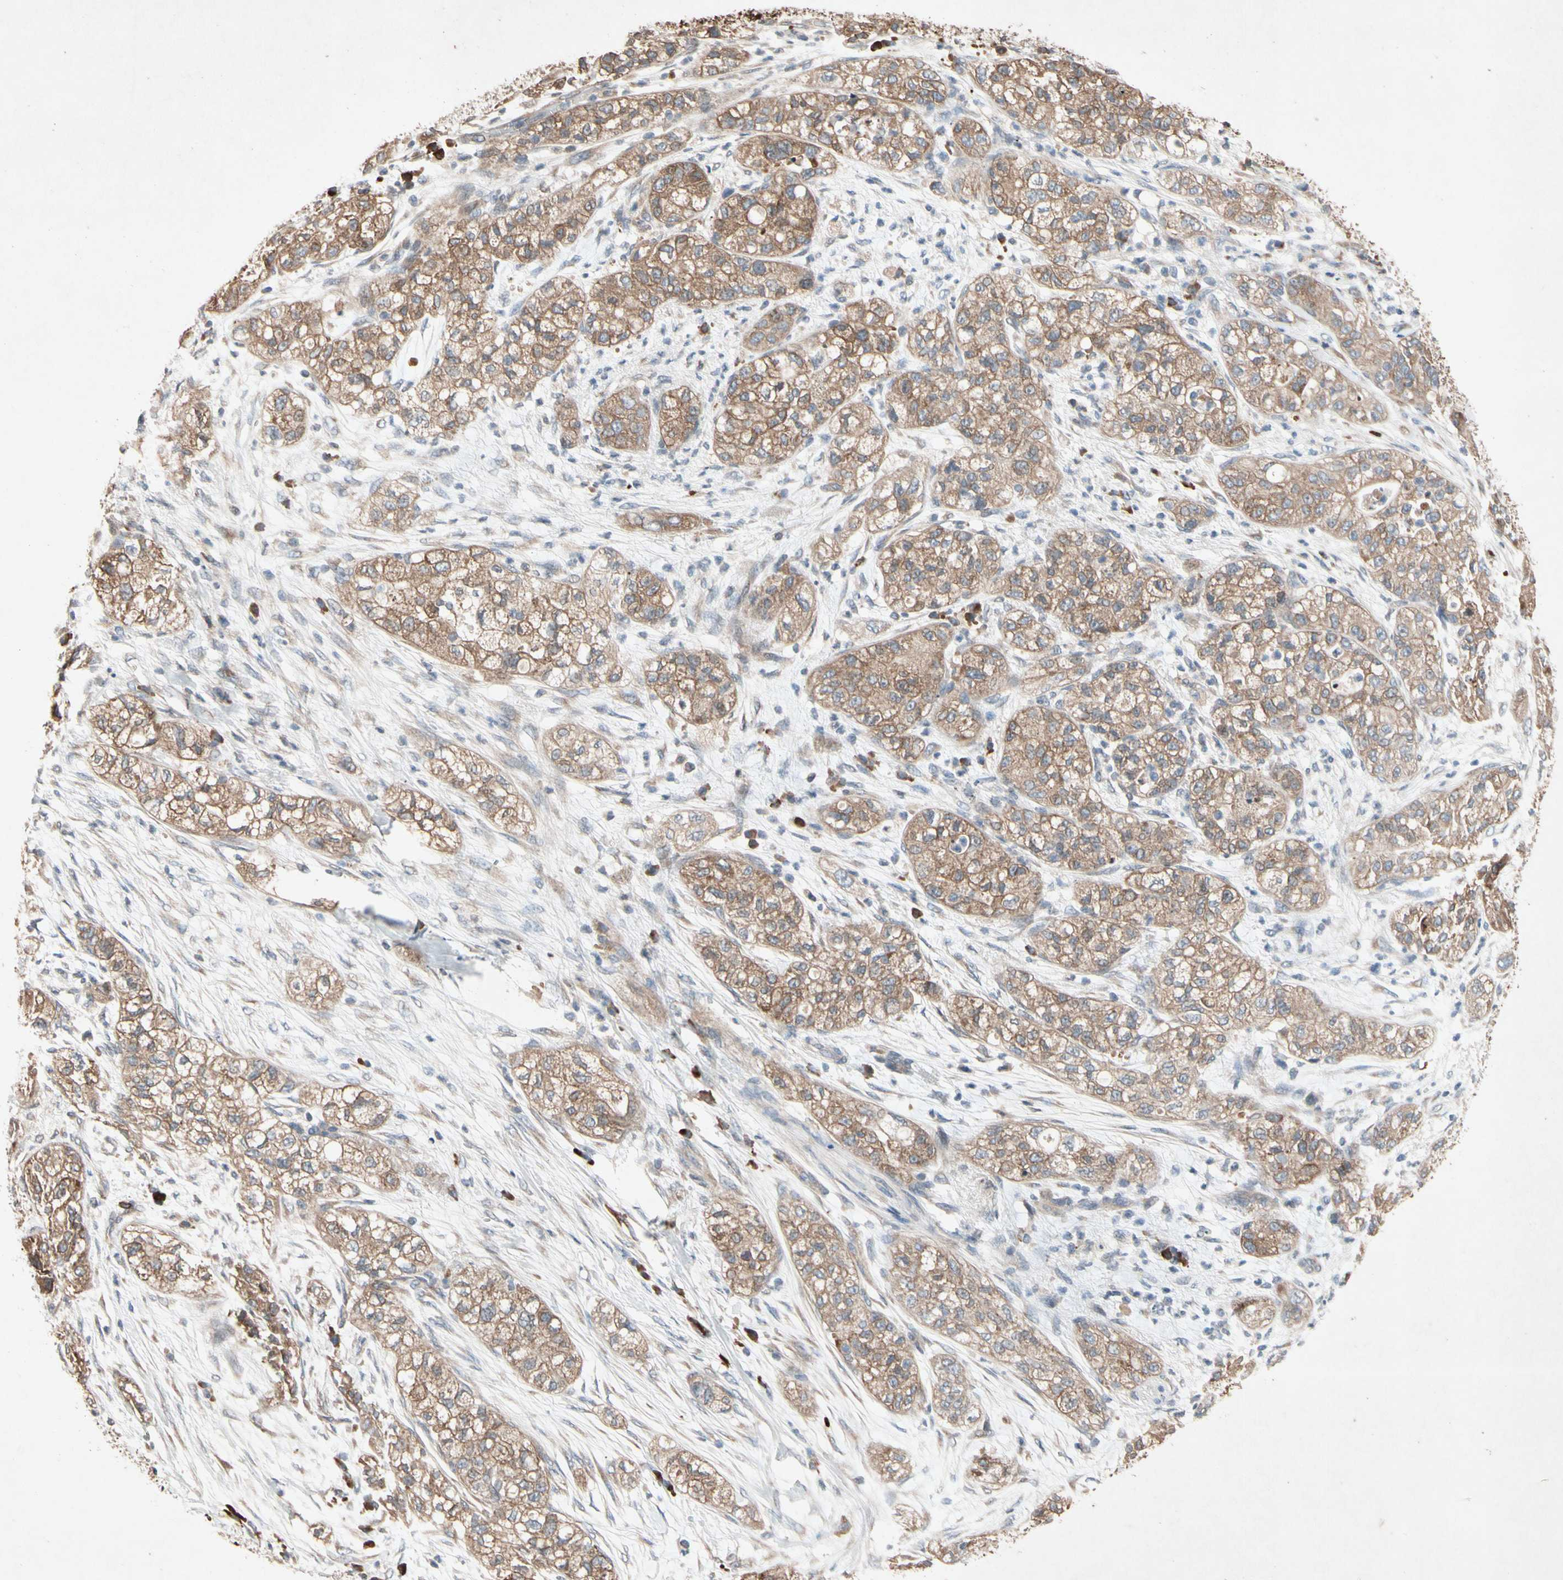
{"staining": {"intensity": "moderate", "quantity": ">75%", "location": "cytoplasmic/membranous"}, "tissue": "pancreatic cancer", "cell_type": "Tumor cells", "image_type": "cancer", "snomed": [{"axis": "morphology", "description": "Adenocarcinoma, NOS"}, {"axis": "topography", "description": "Pancreas"}], "caption": "Immunohistochemistry (IHC) photomicrograph of human pancreatic cancer (adenocarcinoma) stained for a protein (brown), which shows medium levels of moderate cytoplasmic/membranous staining in approximately >75% of tumor cells.", "gene": "PRDX4", "patient": {"sex": "female", "age": 78}}